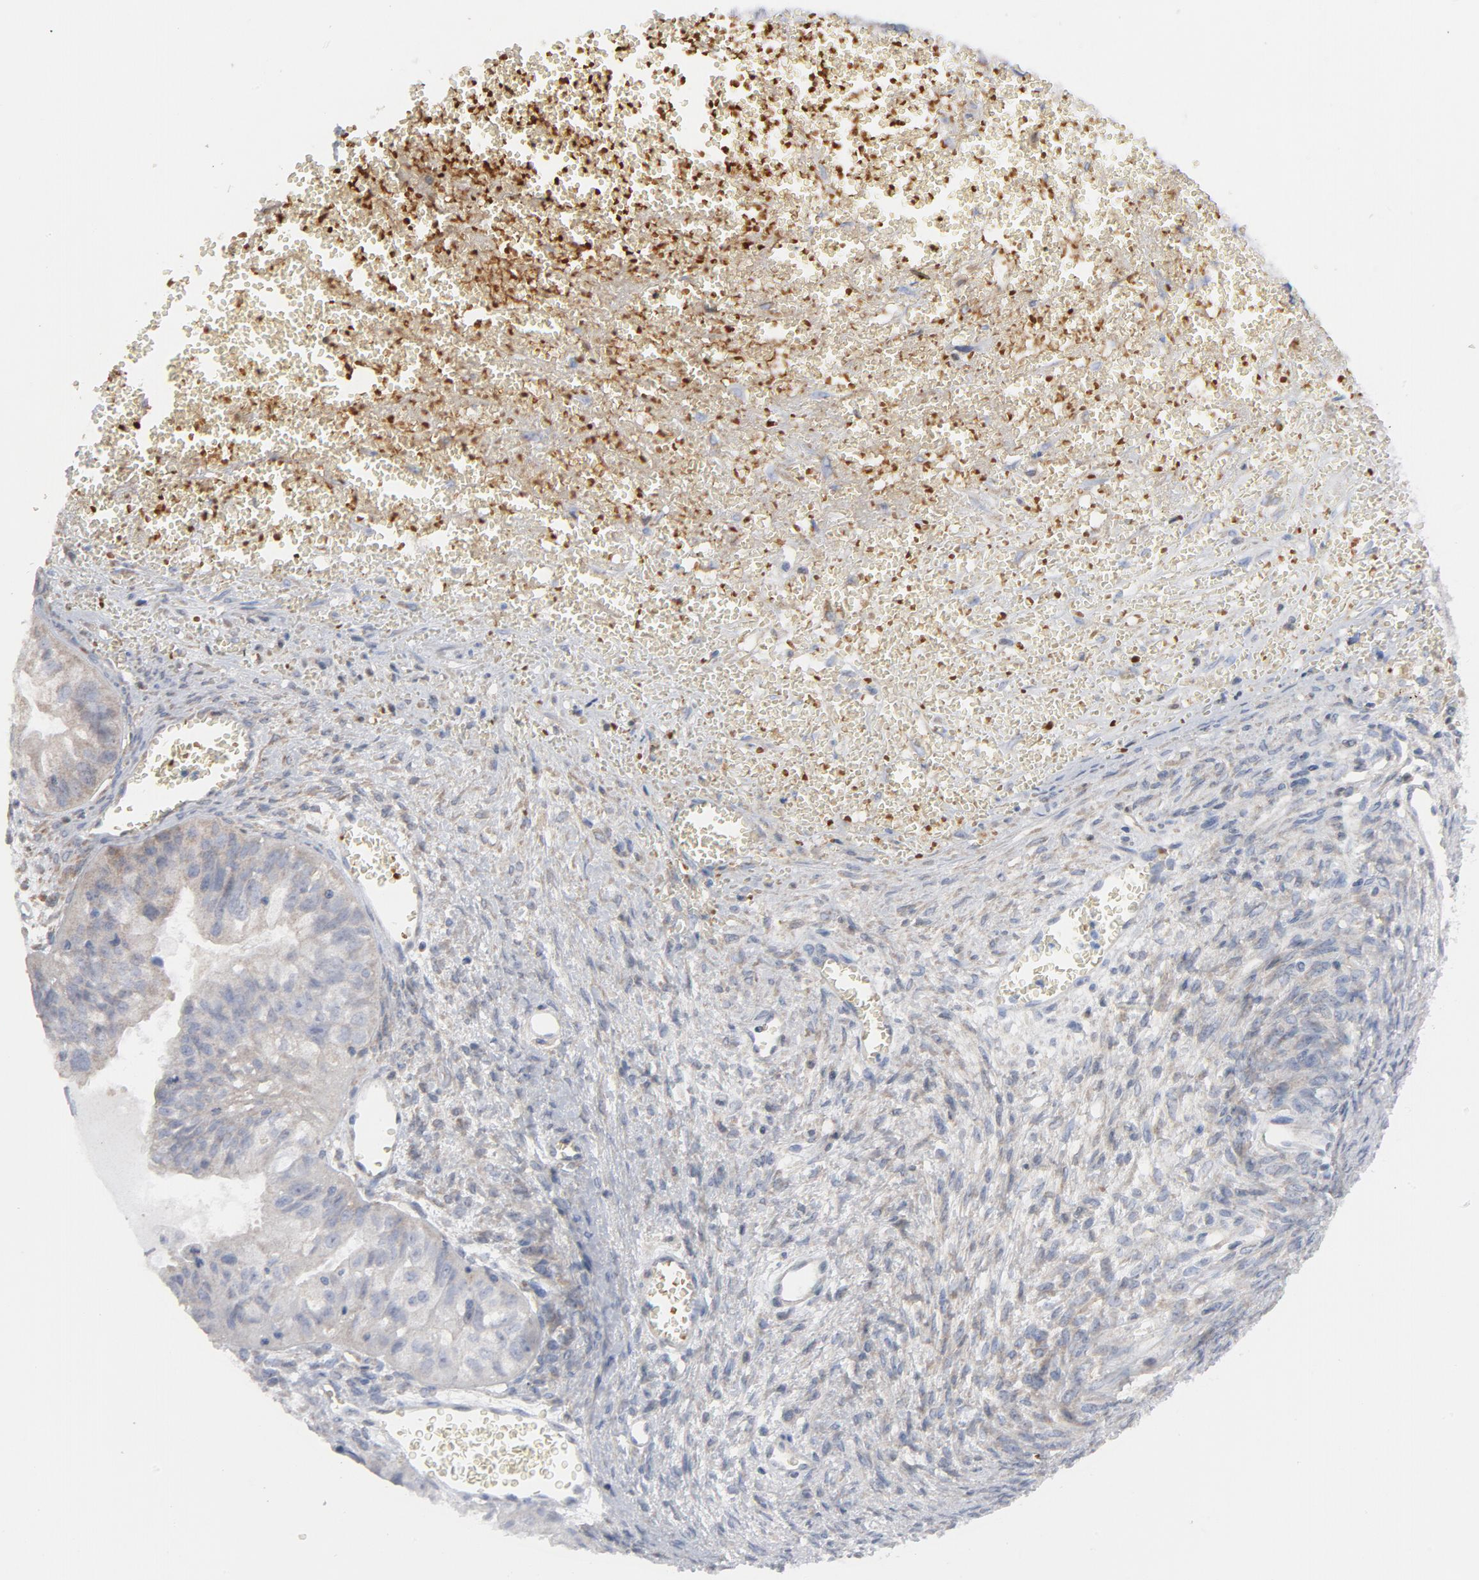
{"staining": {"intensity": "moderate", "quantity": ">75%", "location": "cytoplasmic/membranous"}, "tissue": "ovarian cancer", "cell_type": "Tumor cells", "image_type": "cancer", "snomed": [{"axis": "morphology", "description": "Carcinoma, endometroid"}, {"axis": "topography", "description": "Ovary"}], "caption": "A histopathology image of endometroid carcinoma (ovarian) stained for a protein demonstrates moderate cytoplasmic/membranous brown staining in tumor cells.", "gene": "PRDX1", "patient": {"sex": "female", "age": 85}}